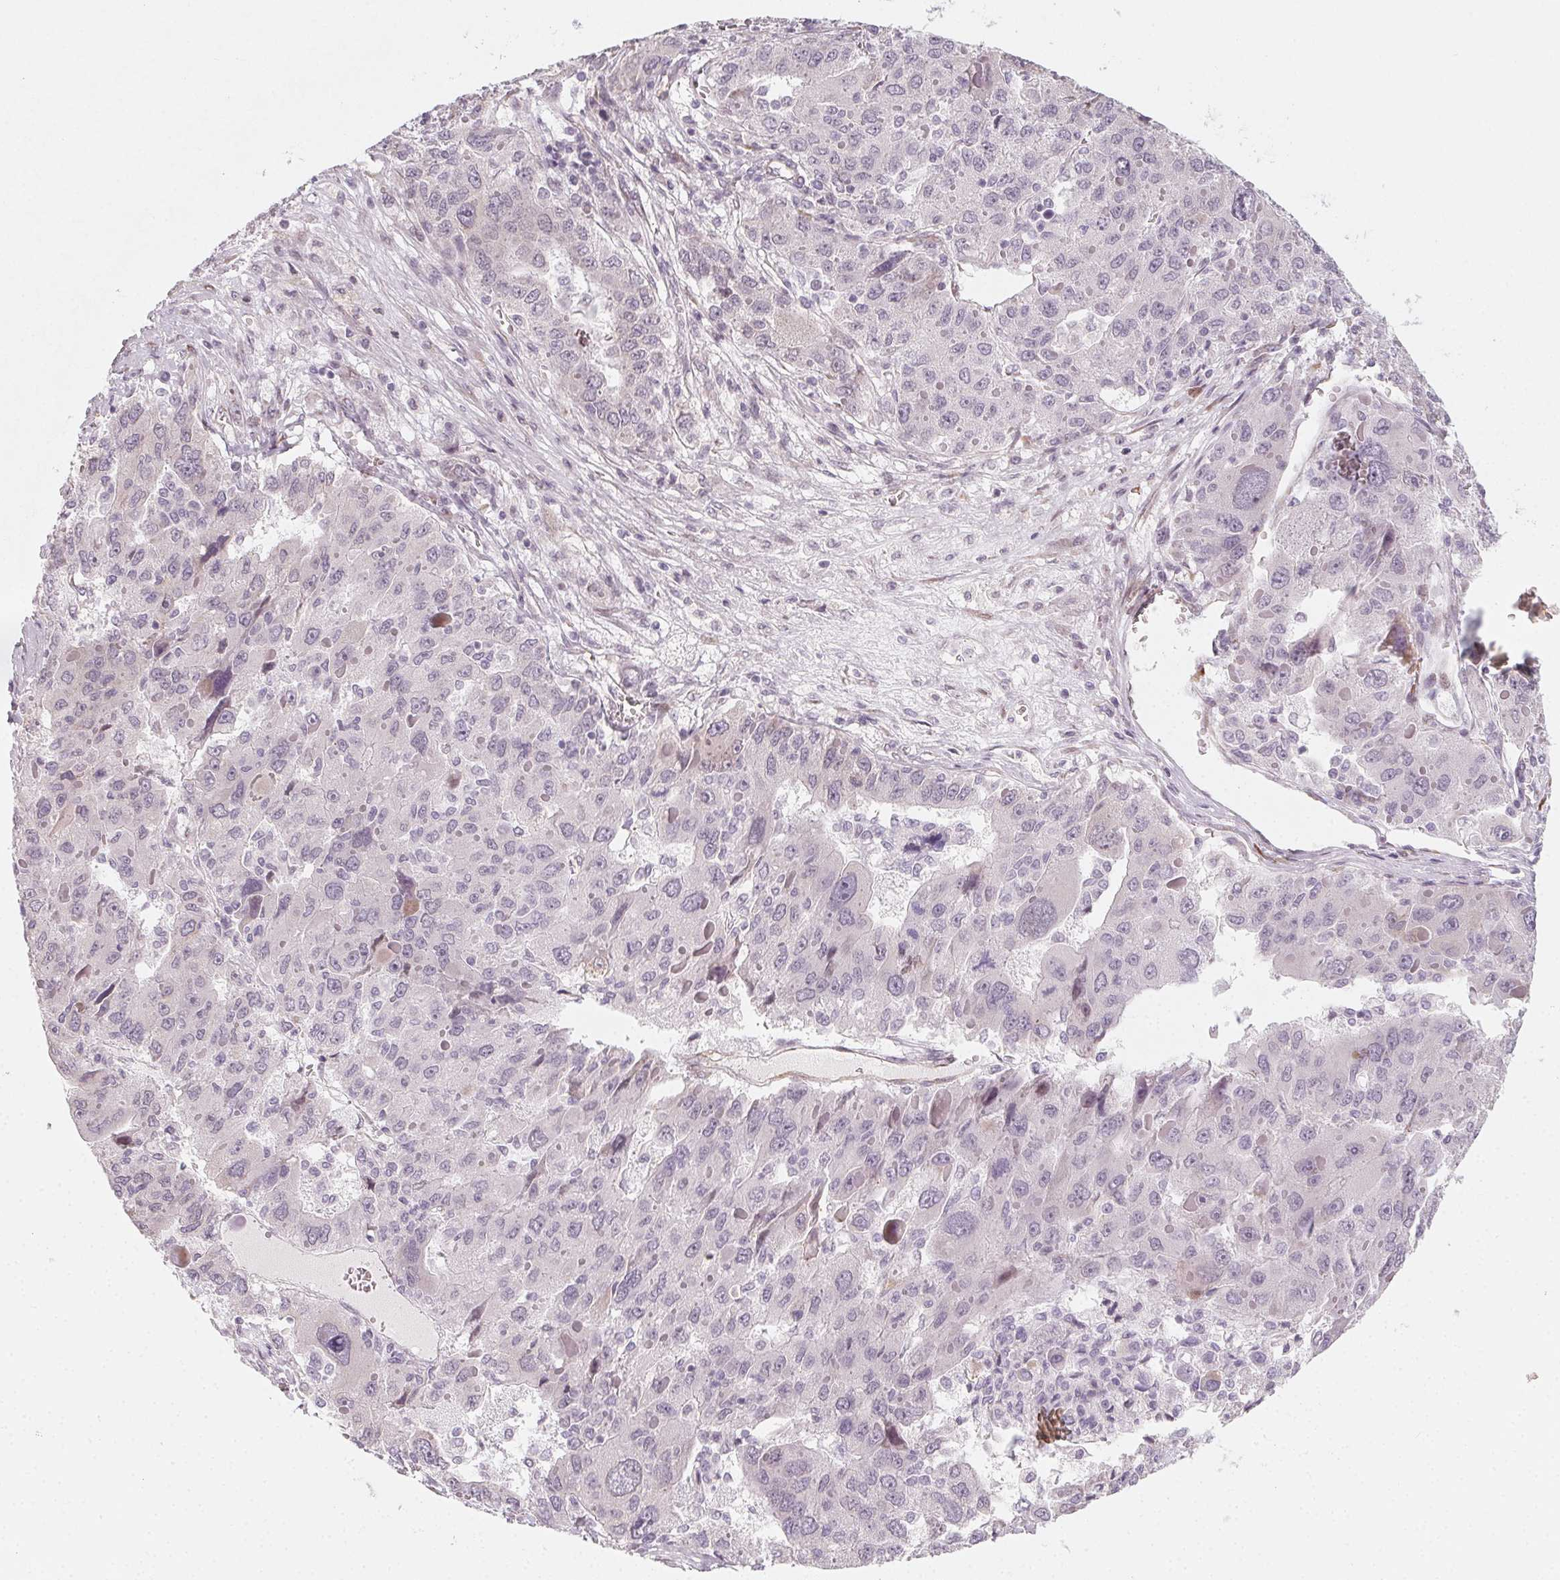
{"staining": {"intensity": "negative", "quantity": "none", "location": "none"}, "tissue": "liver cancer", "cell_type": "Tumor cells", "image_type": "cancer", "snomed": [{"axis": "morphology", "description": "Carcinoma, Hepatocellular, NOS"}, {"axis": "topography", "description": "Liver"}], "caption": "High power microscopy micrograph of an immunohistochemistry histopathology image of liver hepatocellular carcinoma, revealing no significant positivity in tumor cells.", "gene": "CCDC96", "patient": {"sex": "female", "age": 41}}